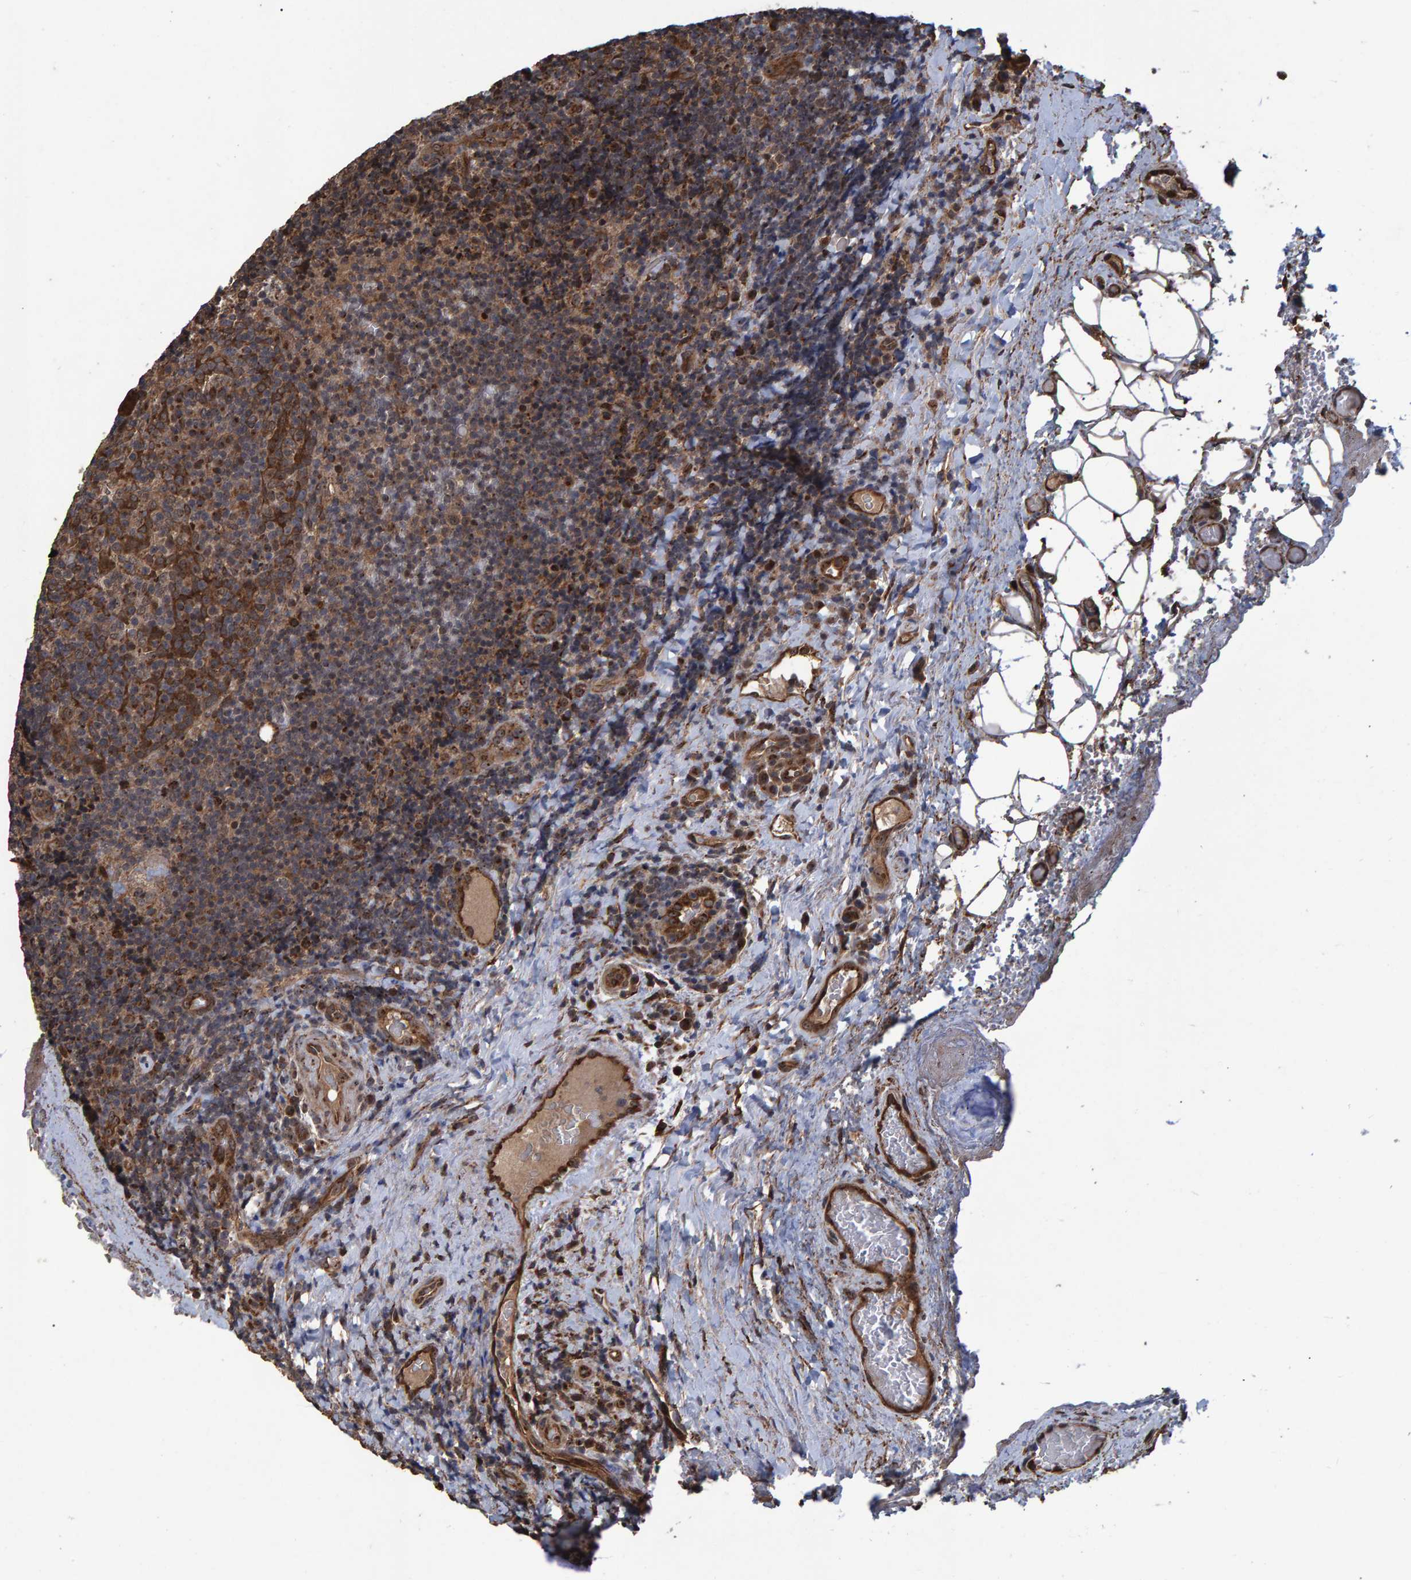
{"staining": {"intensity": "moderate", "quantity": "25%-75%", "location": "cytoplasmic/membranous"}, "tissue": "lymphoma", "cell_type": "Tumor cells", "image_type": "cancer", "snomed": [{"axis": "morphology", "description": "Malignant lymphoma, non-Hodgkin's type, High grade"}, {"axis": "topography", "description": "Tonsil"}], "caption": "IHC (DAB) staining of human lymphoma reveals moderate cytoplasmic/membranous protein positivity in about 25%-75% of tumor cells.", "gene": "TRIM68", "patient": {"sex": "female", "age": 36}}